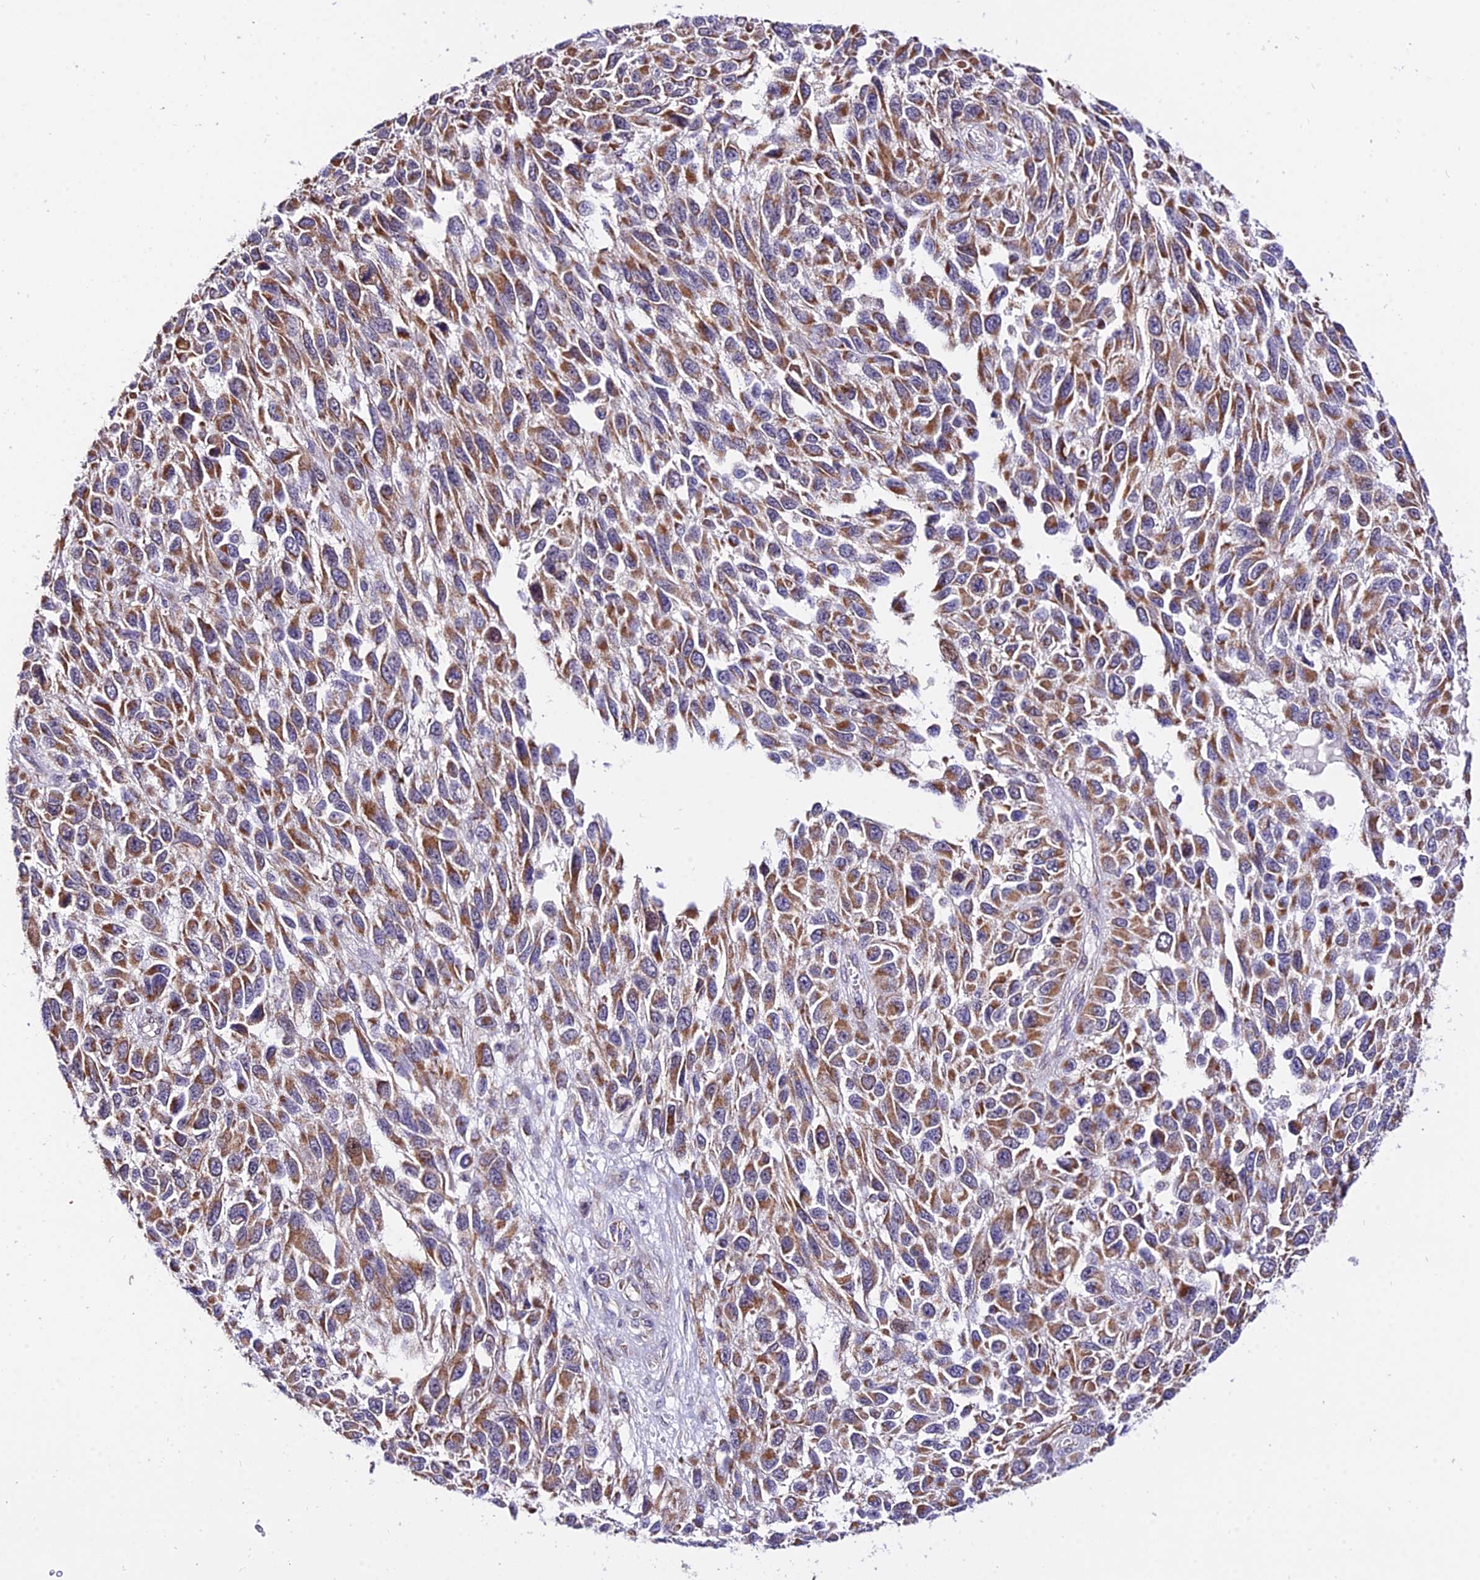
{"staining": {"intensity": "moderate", "quantity": ">75%", "location": "cytoplasmic/membranous"}, "tissue": "melanoma", "cell_type": "Tumor cells", "image_type": "cancer", "snomed": [{"axis": "morphology", "description": "Malignant melanoma, NOS"}, {"axis": "topography", "description": "Skin"}], "caption": "Moderate cytoplasmic/membranous protein positivity is identified in about >75% of tumor cells in melanoma.", "gene": "ATP5PB", "patient": {"sex": "female", "age": 96}}